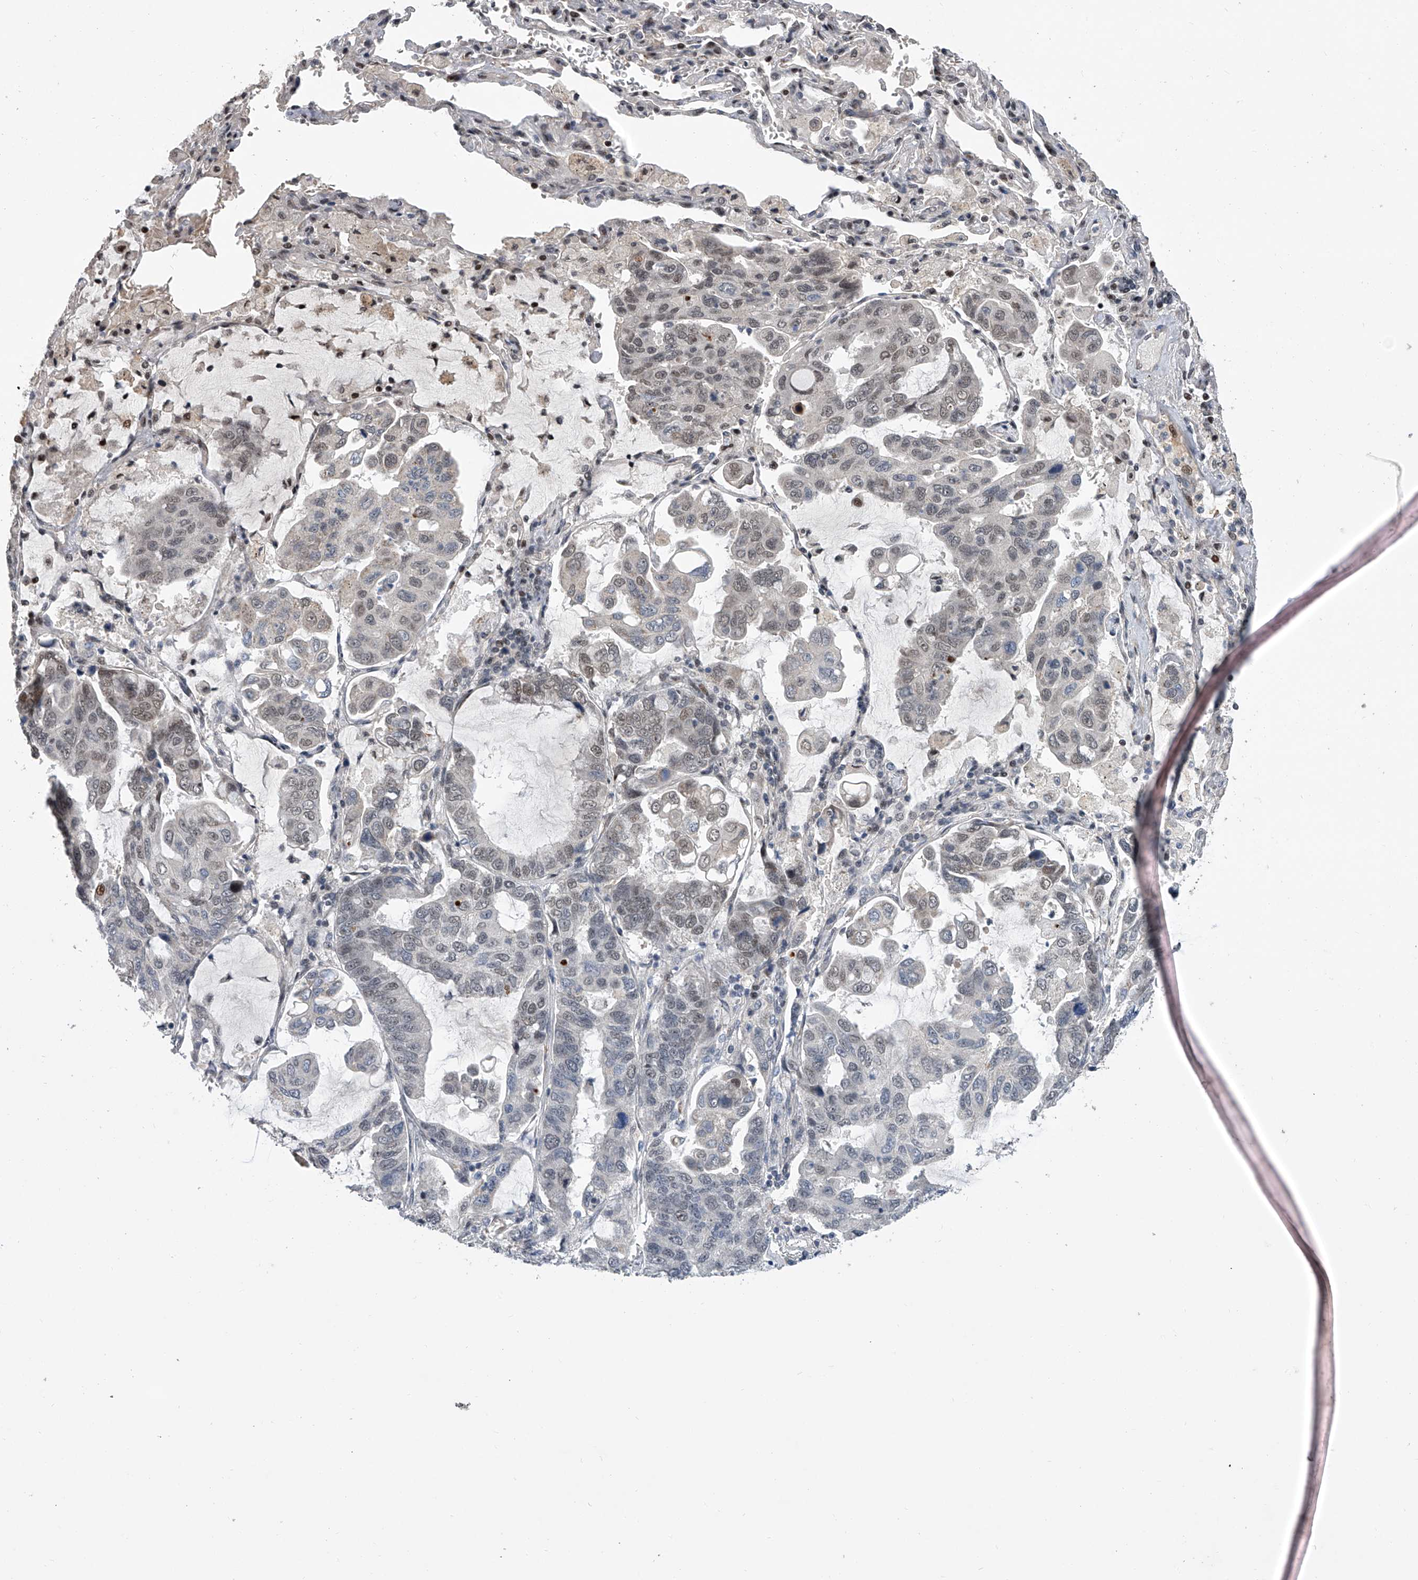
{"staining": {"intensity": "weak", "quantity": "<25%", "location": "nuclear"}, "tissue": "lung cancer", "cell_type": "Tumor cells", "image_type": "cancer", "snomed": [{"axis": "morphology", "description": "Adenocarcinoma, NOS"}, {"axis": "topography", "description": "Lung"}], "caption": "Immunohistochemical staining of lung cancer (adenocarcinoma) exhibits no significant staining in tumor cells.", "gene": "ZNF426", "patient": {"sex": "male", "age": 64}}